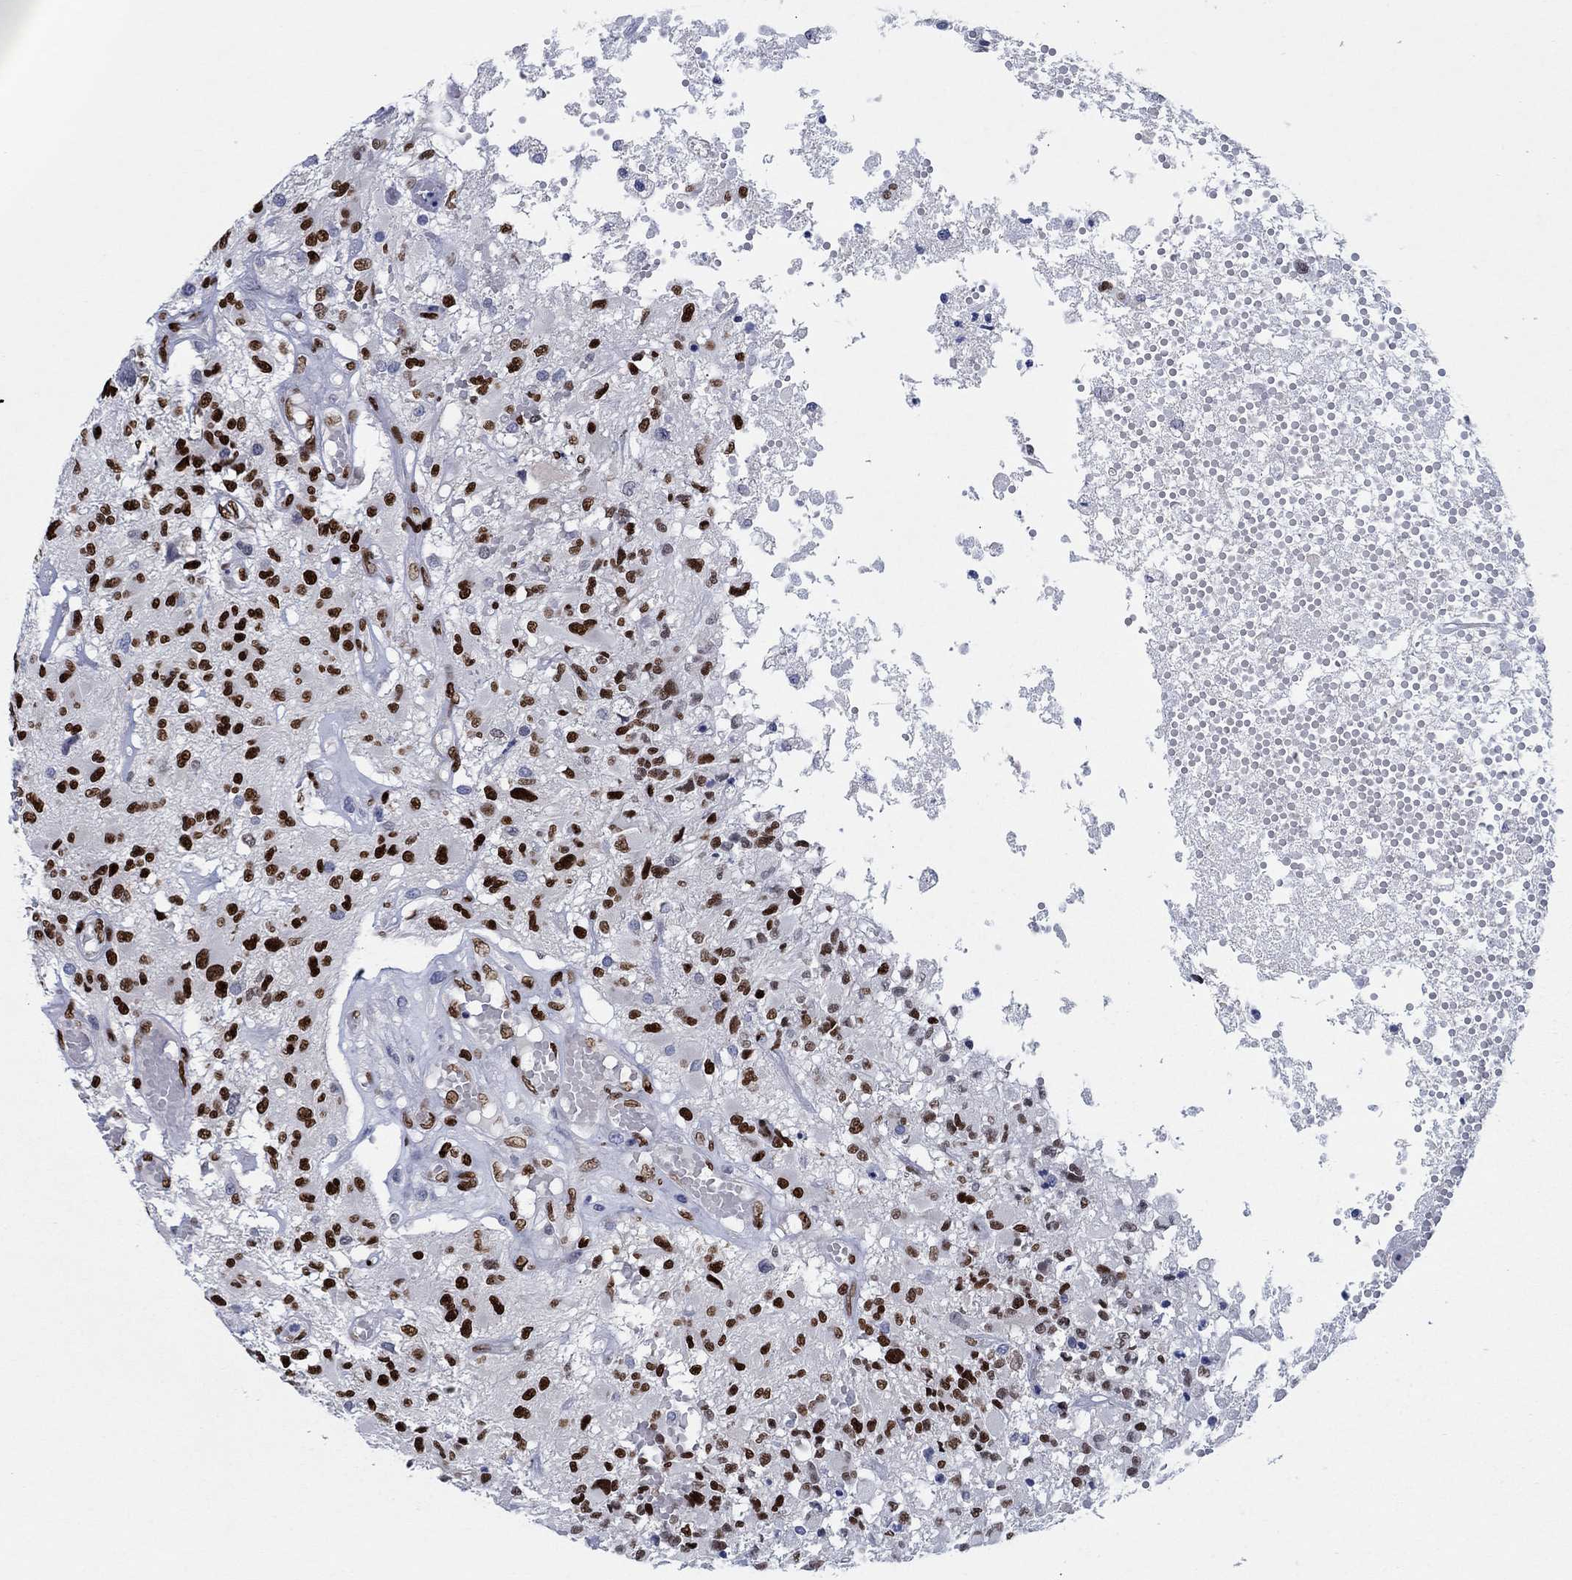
{"staining": {"intensity": "strong", "quantity": ">75%", "location": "nuclear"}, "tissue": "glioma", "cell_type": "Tumor cells", "image_type": "cancer", "snomed": [{"axis": "morphology", "description": "Glioma, malignant, High grade"}, {"axis": "topography", "description": "Brain"}], "caption": "Immunohistochemistry (IHC) image of neoplastic tissue: glioma stained using IHC reveals high levels of strong protein expression localized specifically in the nuclear of tumor cells, appearing as a nuclear brown color.", "gene": "ZEB1", "patient": {"sex": "female", "age": 63}}